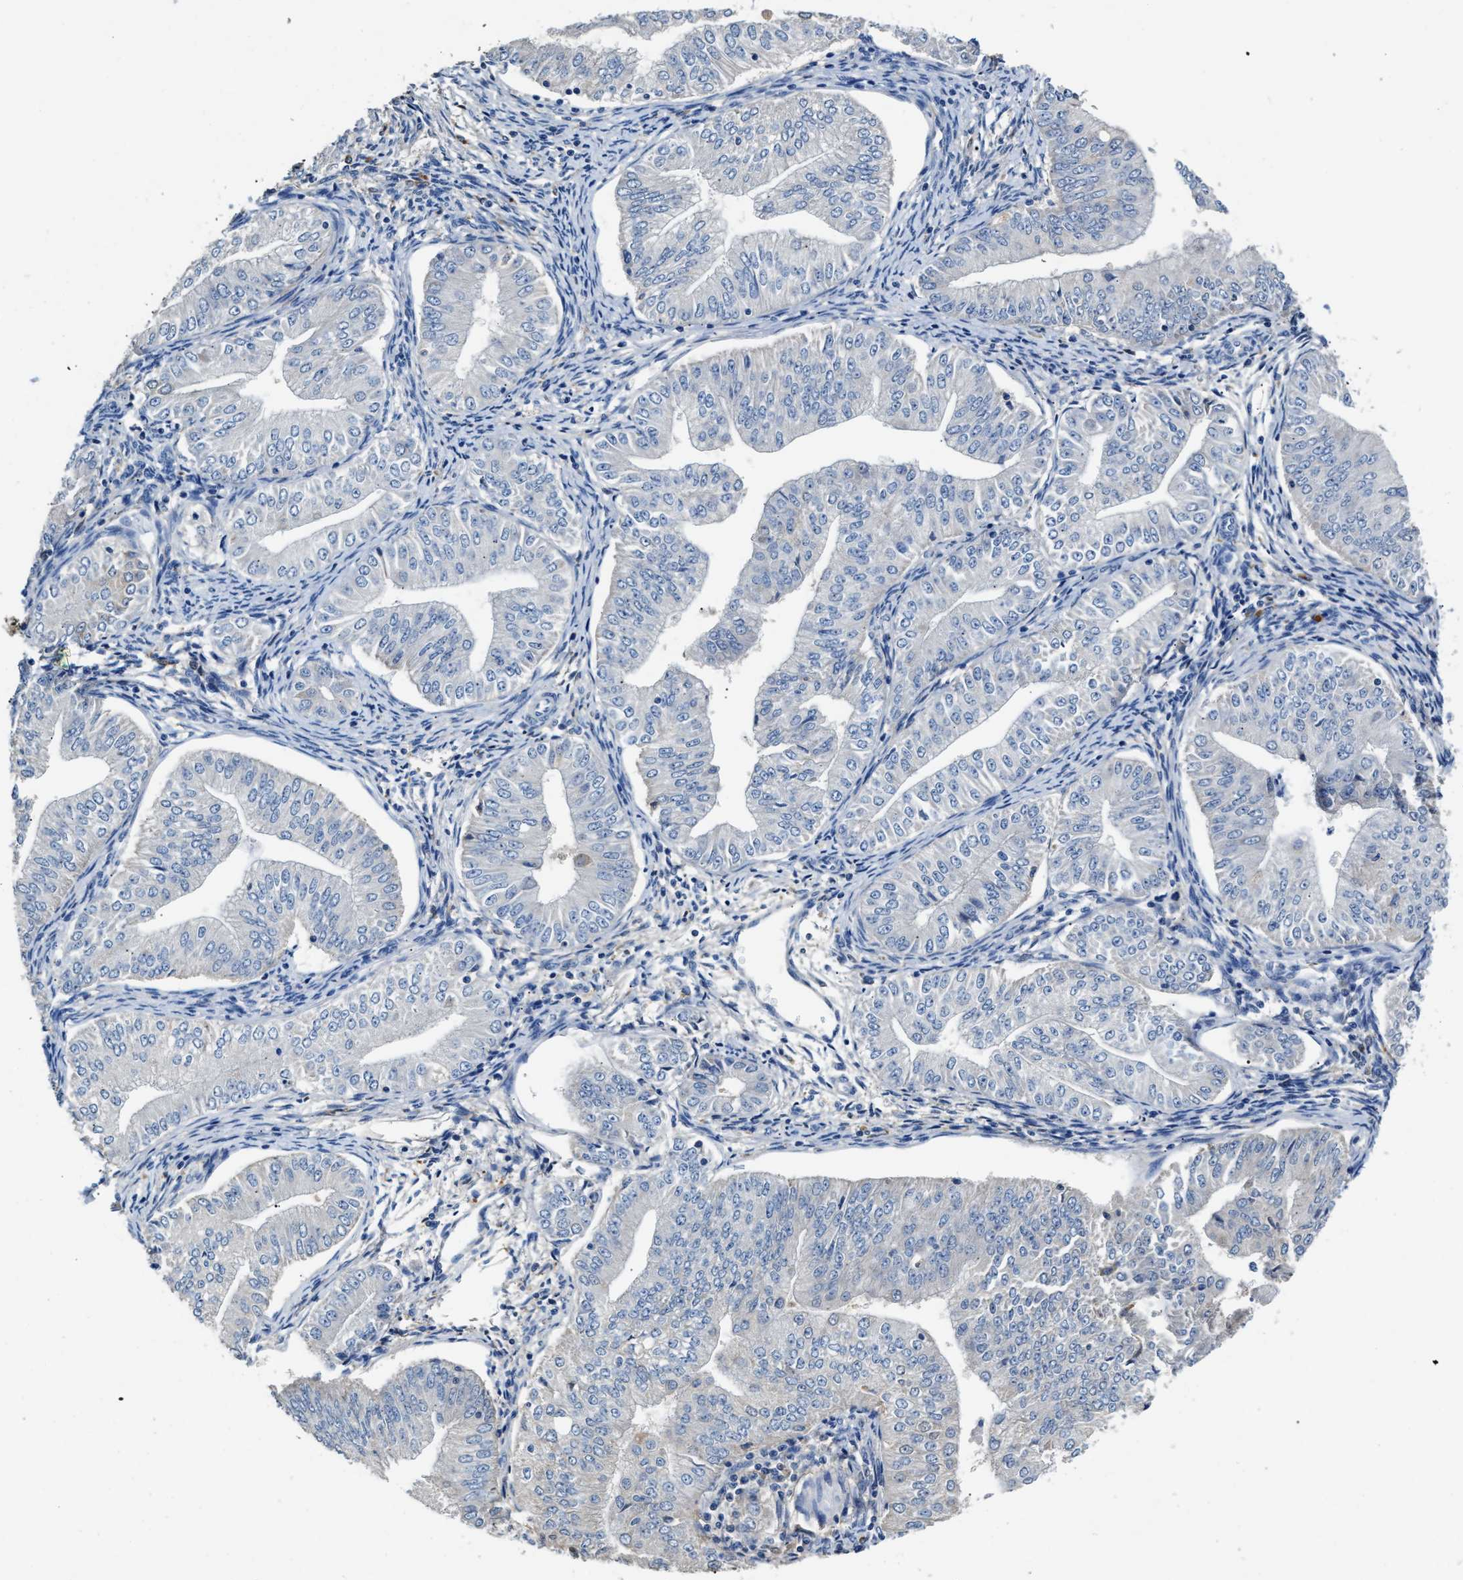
{"staining": {"intensity": "negative", "quantity": "none", "location": "none"}, "tissue": "endometrial cancer", "cell_type": "Tumor cells", "image_type": "cancer", "snomed": [{"axis": "morphology", "description": "Normal tissue, NOS"}, {"axis": "morphology", "description": "Adenocarcinoma, NOS"}, {"axis": "topography", "description": "Endometrium"}], "caption": "An image of human adenocarcinoma (endometrial) is negative for staining in tumor cells.", "gene": "SLCO2B1", "patient": {"sex": "female", "age": 53}}